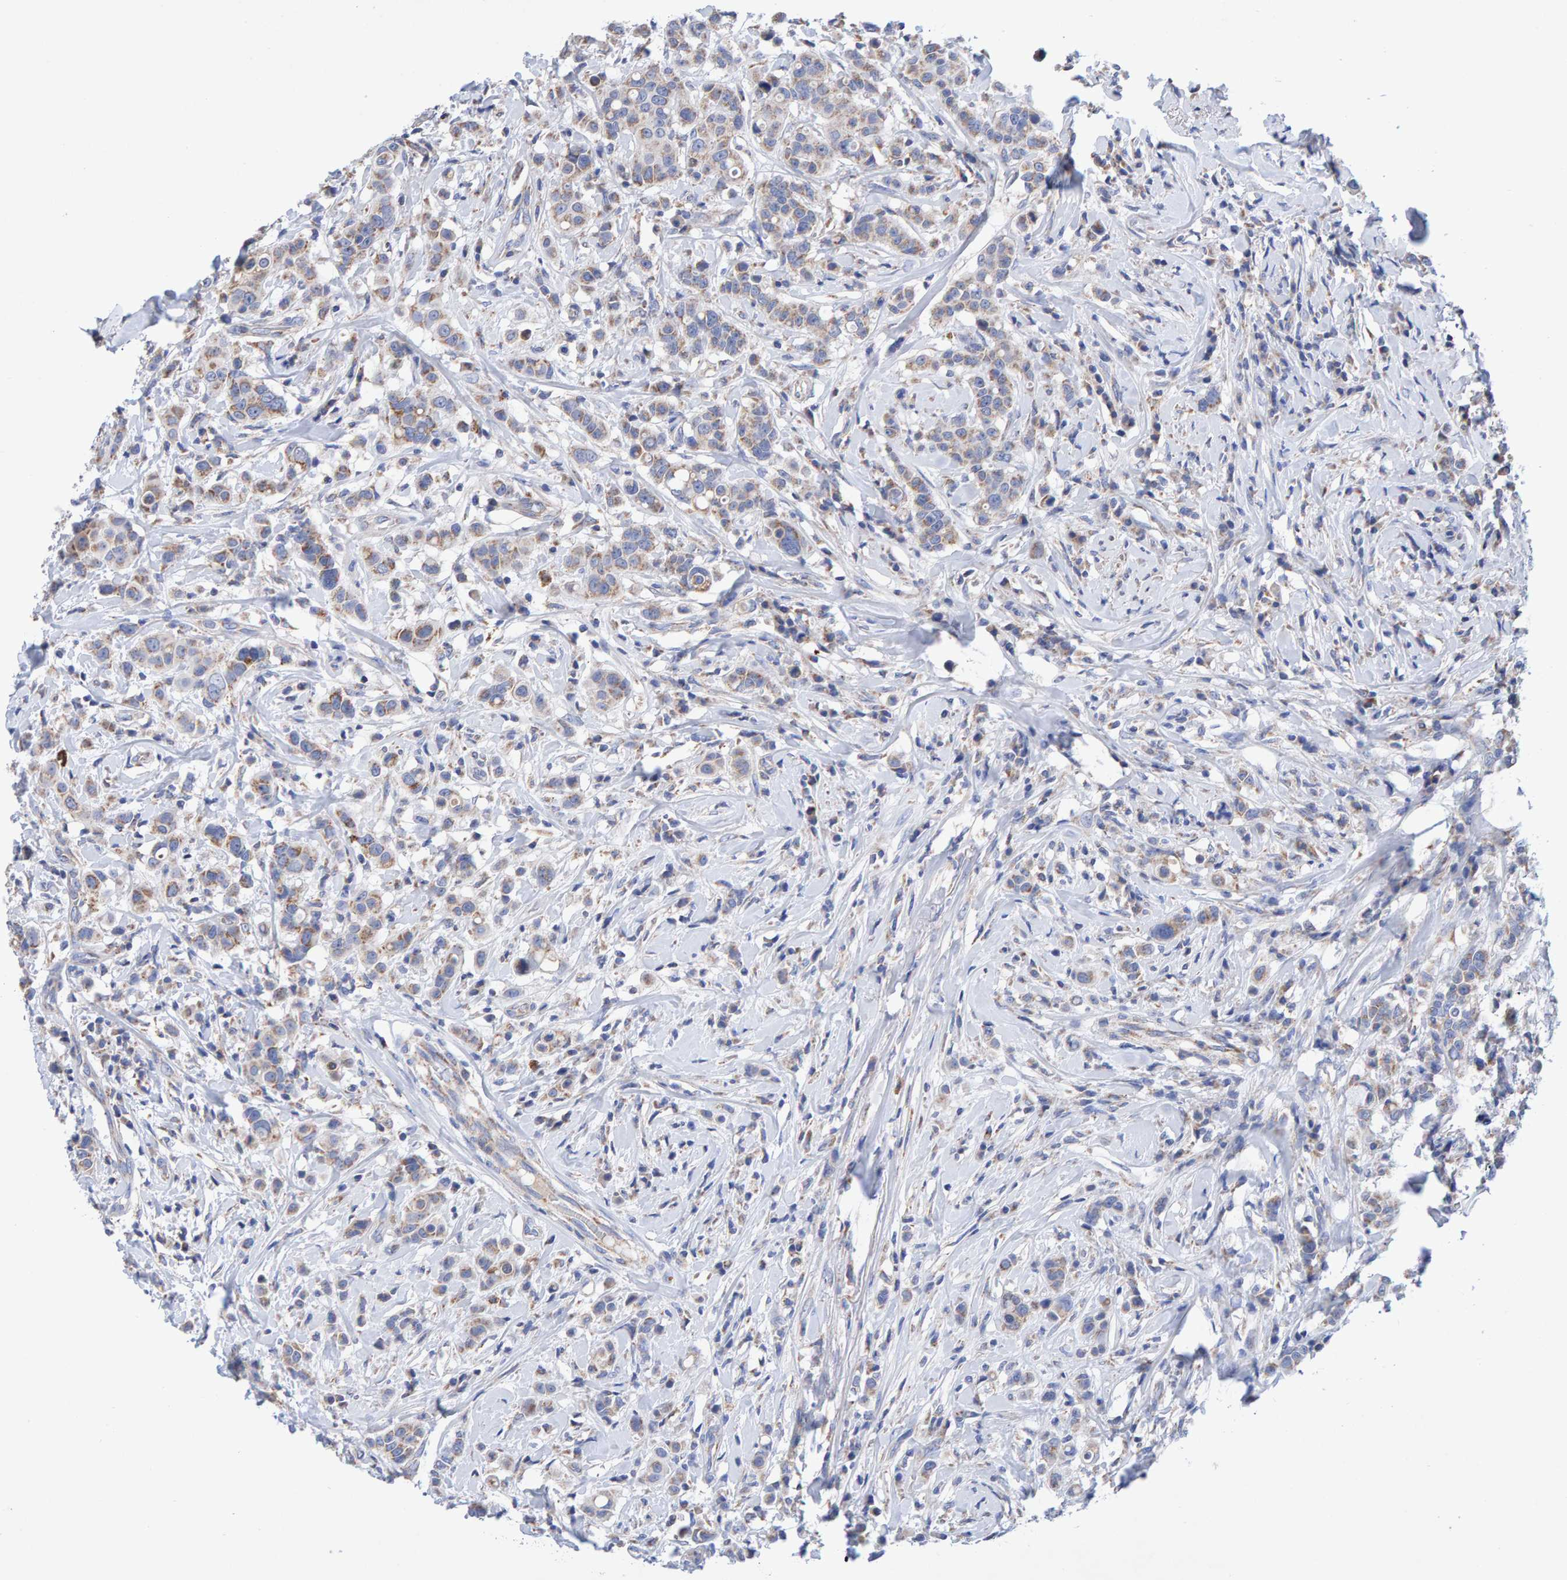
{"staining": {"intensity": "weak", "quantity": "25%-75%", "location": "cytoplasmic/membranous"}, "tissue": "breast cancer", "cell_type": "Tumor cells", "image_type": "cancer", "snomed": [{"axis": "morphology", "description": "Duct carcinoma"}, {"axis": "topography", "description": "Breast"}], "caption": "Protein analysis of breast cancer tissue shows weak cytoplasmic/membranous positivity in about 25%-75% of tumor cells. The staining is performed using DAB brown chromogen to label protein expression. The nuclei are counter-stained blue using hematoxylin.", "gene": "EFR3A", "patient": {"sex": "female", "age": 27}}